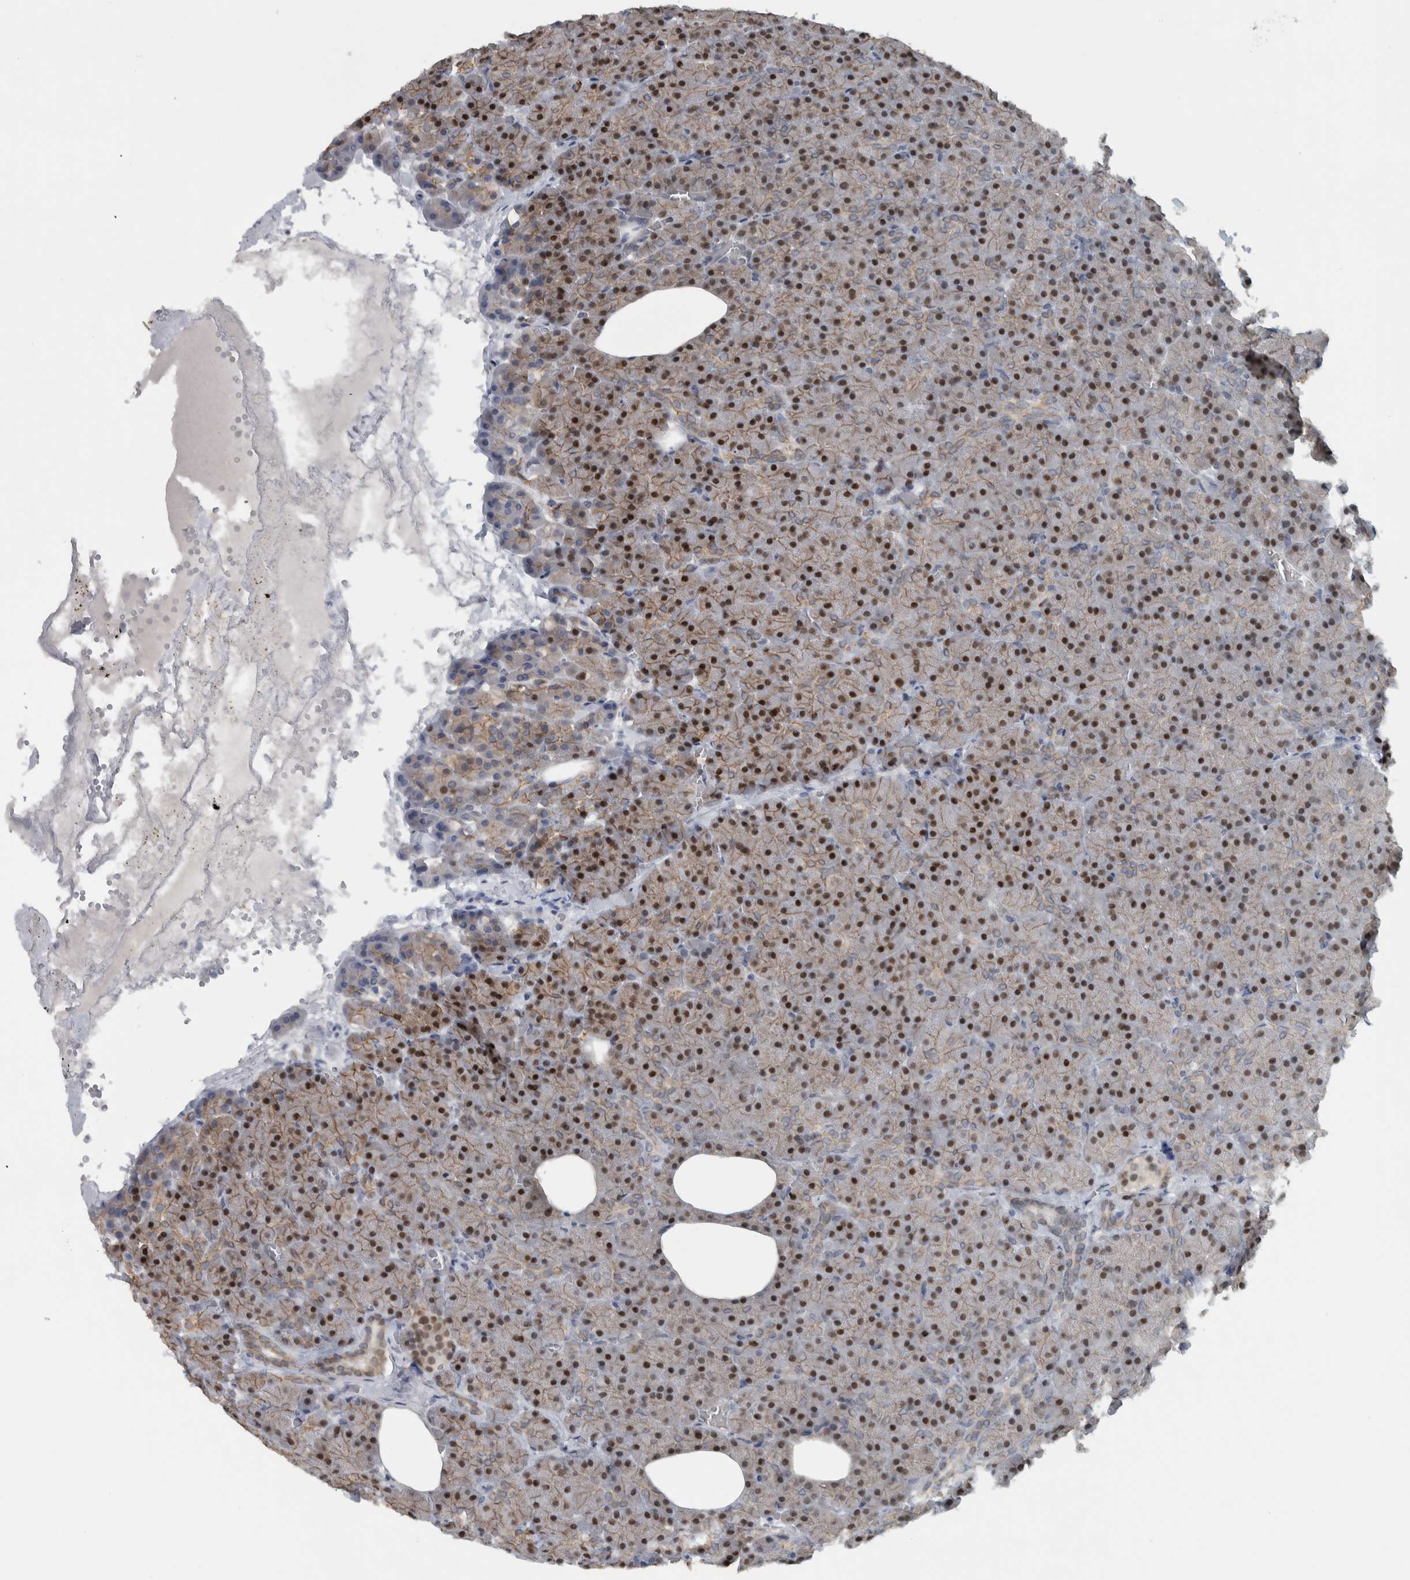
{"staining": {"intensity": "strong", "quantity": ">75%", "location": "nuclear"}, "tissue": "pancreas", "cell_type": "Exocrine glandular cells", "image_type": "normal", "snomed": [{"axis": "morphology", "description": "Normal tissue, NOS"}, {"axis": "morphology", "description": "Carcinoid, malignant, NOS"}, {"axis": "topography", "description": "Pancreas"}], "caption": "This image reveals unremarkable pancreas stained with IHC to label a protein in brown. The nuclear of exocrine glandular cells show strong positivity for the protein. Nuclei are counter-stained blue.", "gene": "ADPRM", "patient": {"sex": "female", "age": 35}}